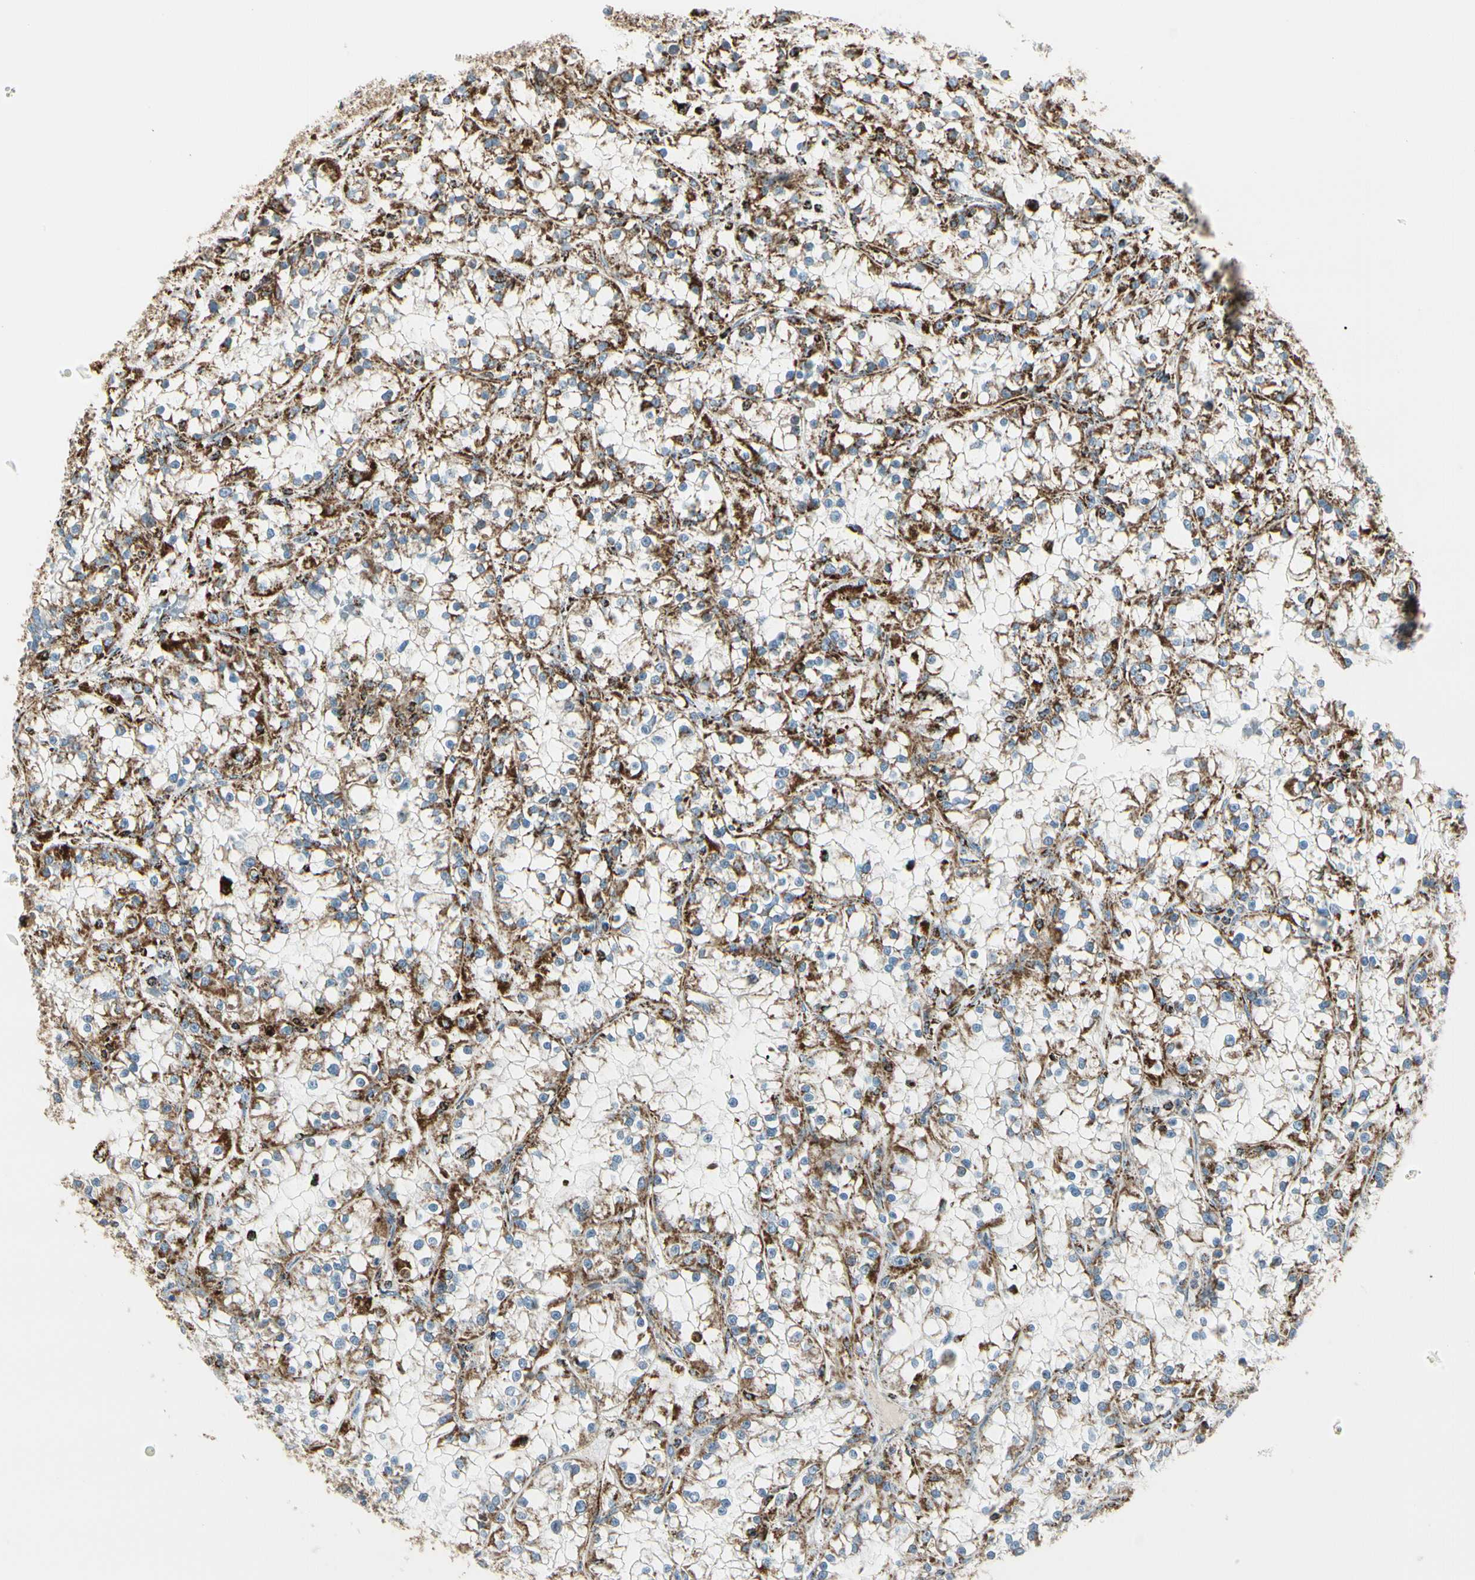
{"staining": {"intensity": "strong", "quantity": "<25%", "location": "cytoplasmic/membranous"}, "tissue": "renal cancer", "cell_type": "Tumor cells", "image_type": "cancer", "snomed": [{"axis": "morphology", "description": "Adenocarcinoma, NOS"}, {"axis": "topography", "description": "Kidney"}], "caption": "Immunohistochemical staining of human renal cancer shows medium levels of strong cytoplasmic/membranous expression in approximately <25% of tumor cells. The staining was performed using DAB to visualize the protein expression in brown, while the nuclei were stained in blue with hematoxylin (Magnification: 20x).", "gene": "ME2", "patient": {"sex": "female", "age": 52}}